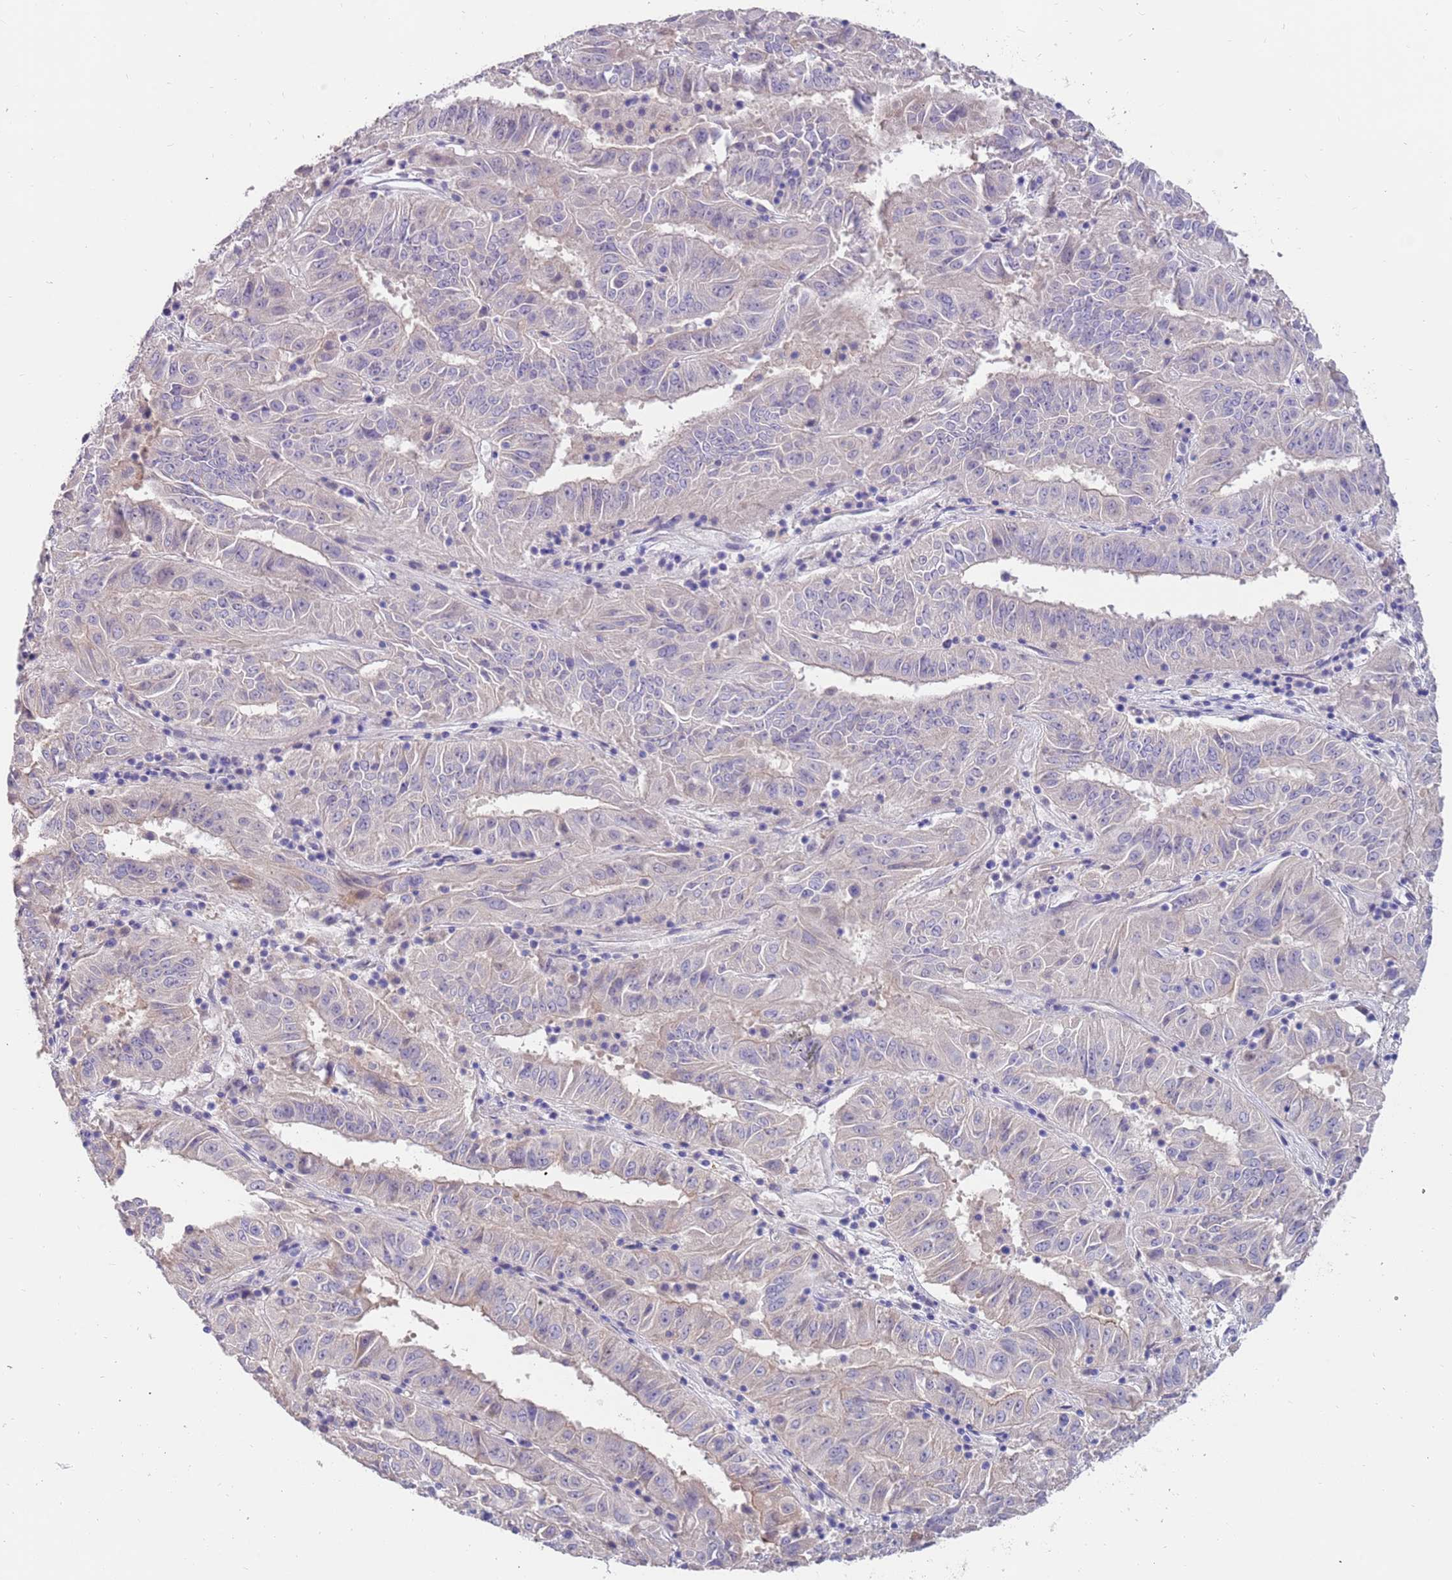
{"staining": {"intensity": "negative", "quantity": "none", "location": "none"}, "tissue": "pancreatic cancer", "cell_type": "Tumor cells", "image_type": "cancer", "snomed": [{"axis": "morphology", "description": "Adenocarcinoma, NOS"}, {"axis": "topography", "description": "Pancreas"}], "caption": "Immunohistochemistry histopathology image of human pancreatic cancer (adenocarcinoma) stained for a protein (brown), which exhibits no staining in tumor cells.", "gene": "ZNF746", "patient": {"sex": "male", "age": 63}}